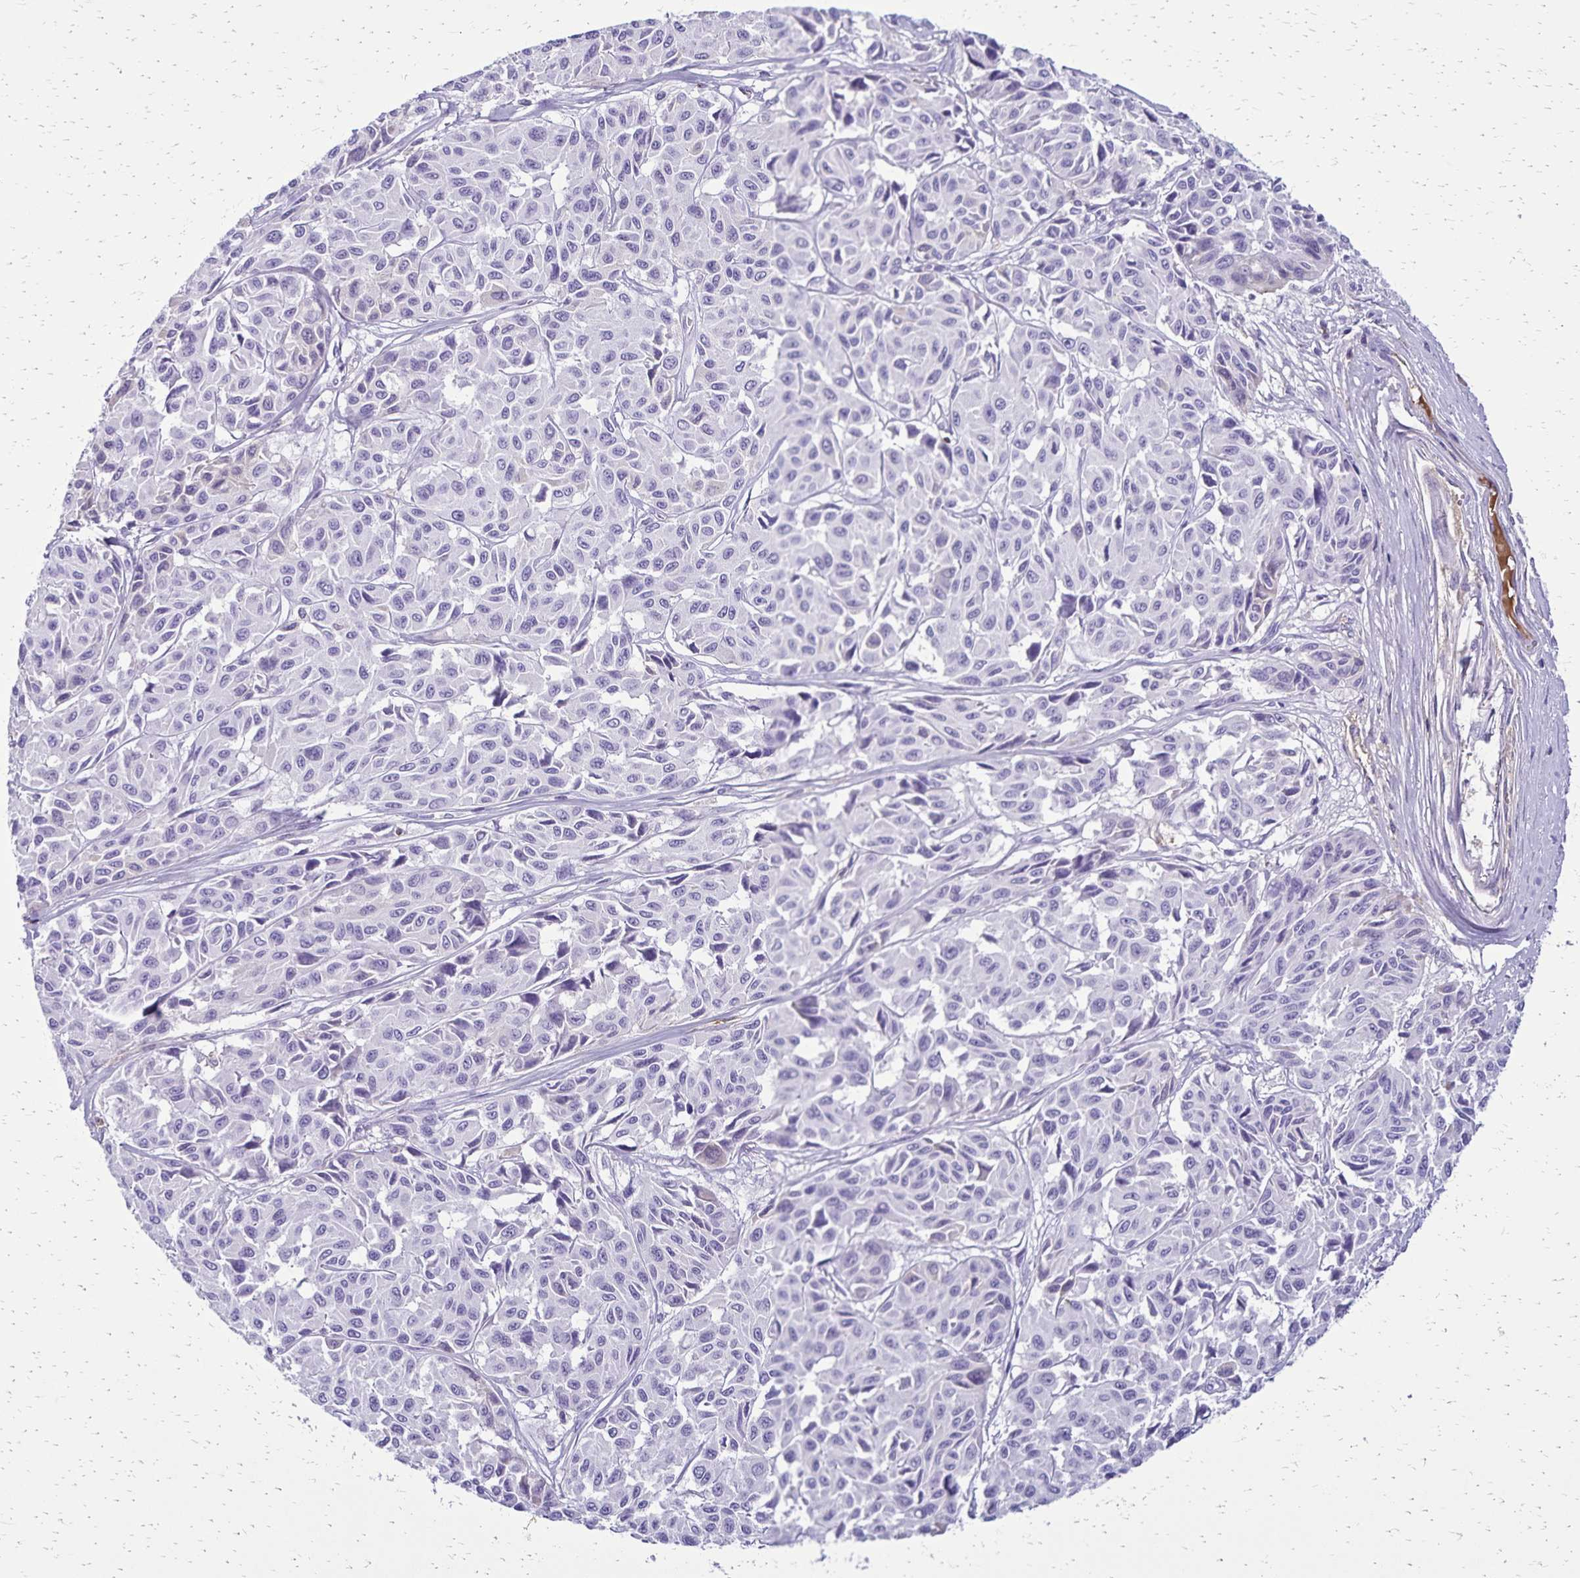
{"staining": {"intensity": "negative", "quantity": "none", "location": "none"}, "tissue": "melanoma", "cell_type": "Tumor cells", "image_type": "cancer", "snomed": [{"axis": "morphology", "description": "Malignant melanoma, NOS"}, {"axis": "topography", "description": "Skin"}], "caption": "An IHC histopathology image of melanoma is shown. There is no staining in tumor cells of melanoma.", "gene": "CD27", "patient": {"sex": "female", "age": 66}}